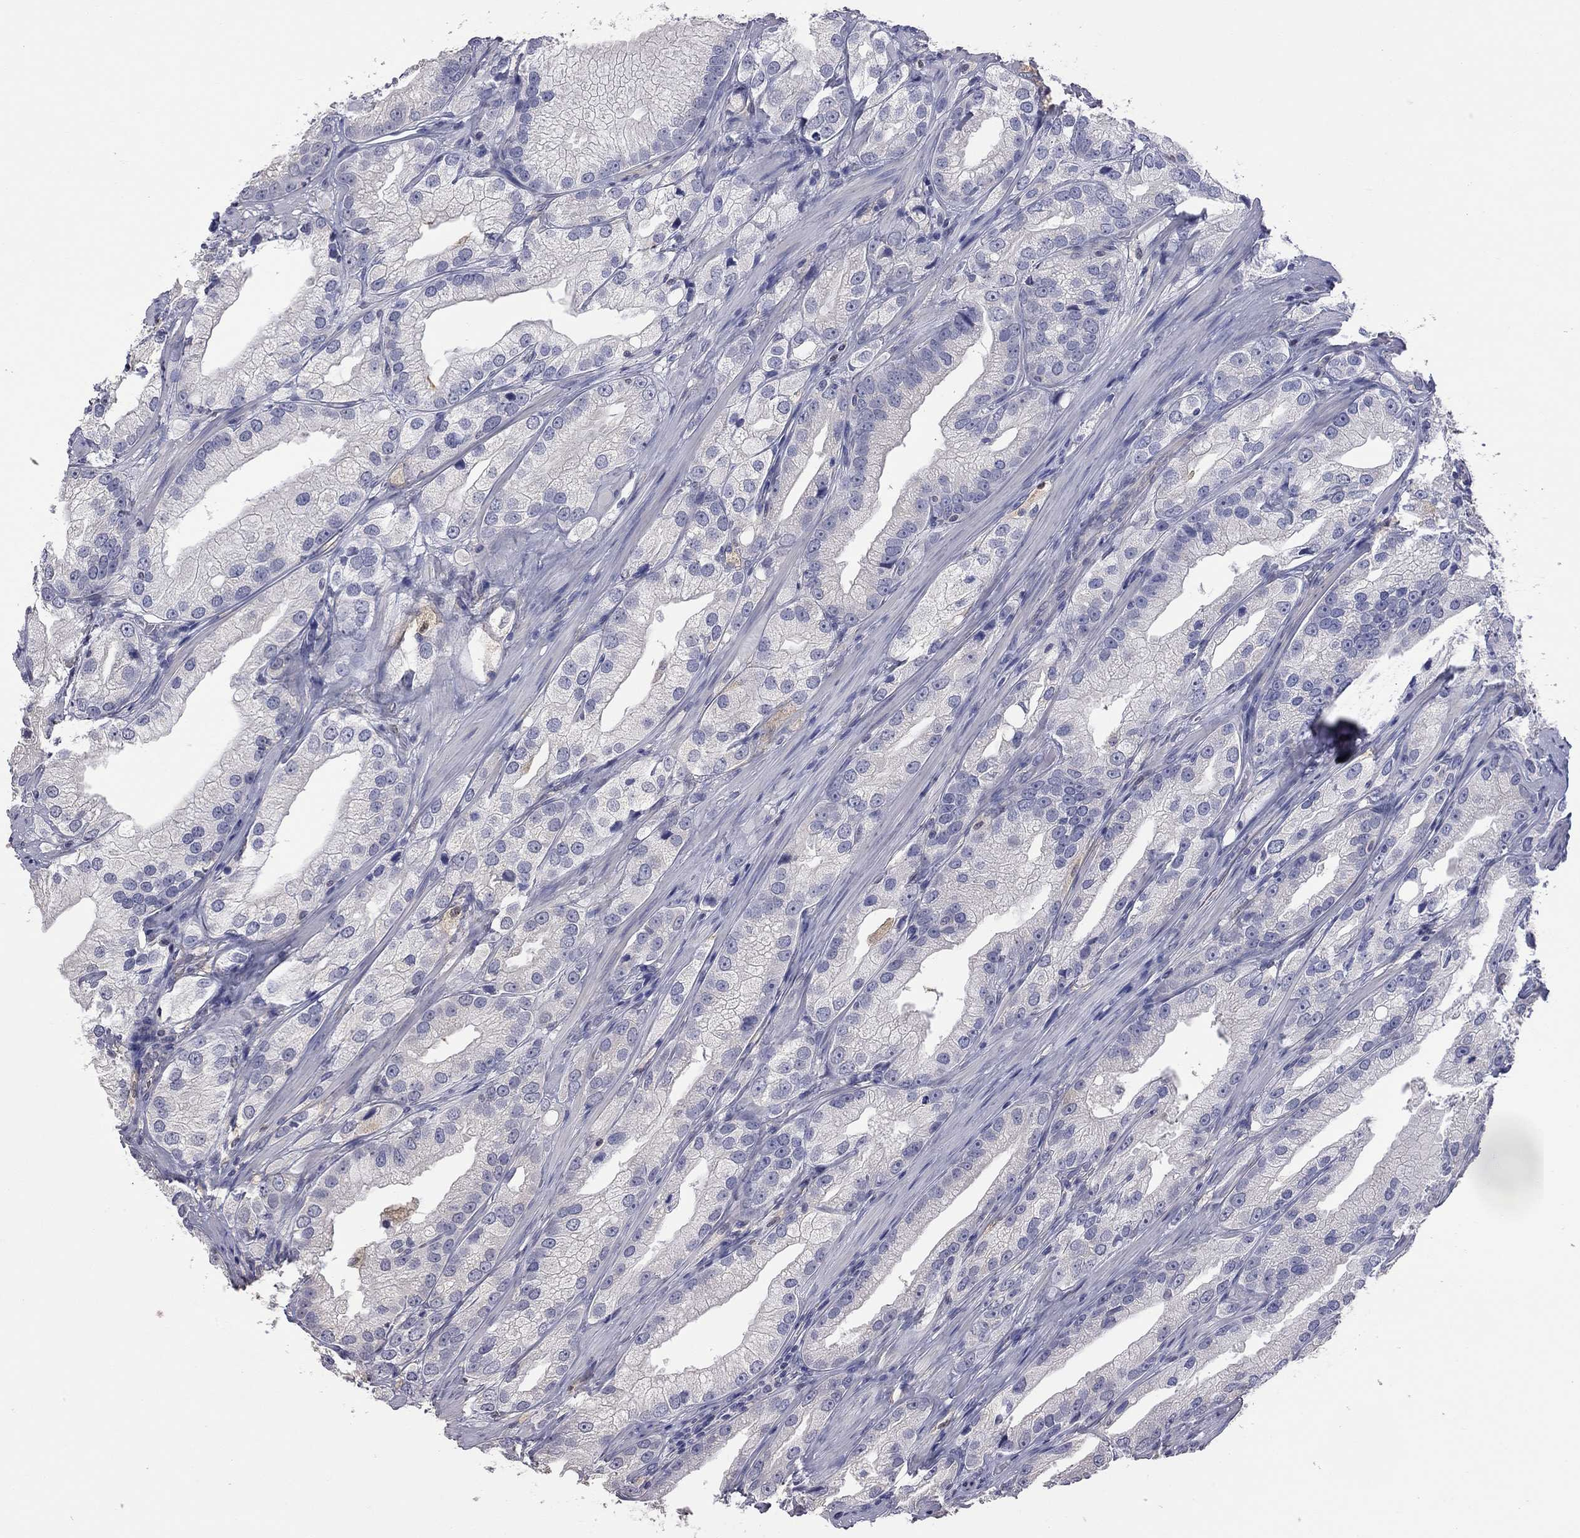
{"staining": {"intensity": "negative", "quantity": "none", "location": "none"}, "tissue": "prostate cancer", "cell_type": "Tumor cells", "image_type": "cancer", "snomed": [{"axis": "morphology", "description": "Adenocarcinoma, High grade"}, {"axis": "topography", "description": "Prostate and seminal vesicle, NOS"}], "caption": "Immunohistochemical staining of human prostate cancer exhibits no significant positivity in tumor cells.", "gene": "HYLS1", "patient": {"sex": "male", "age": 62}}